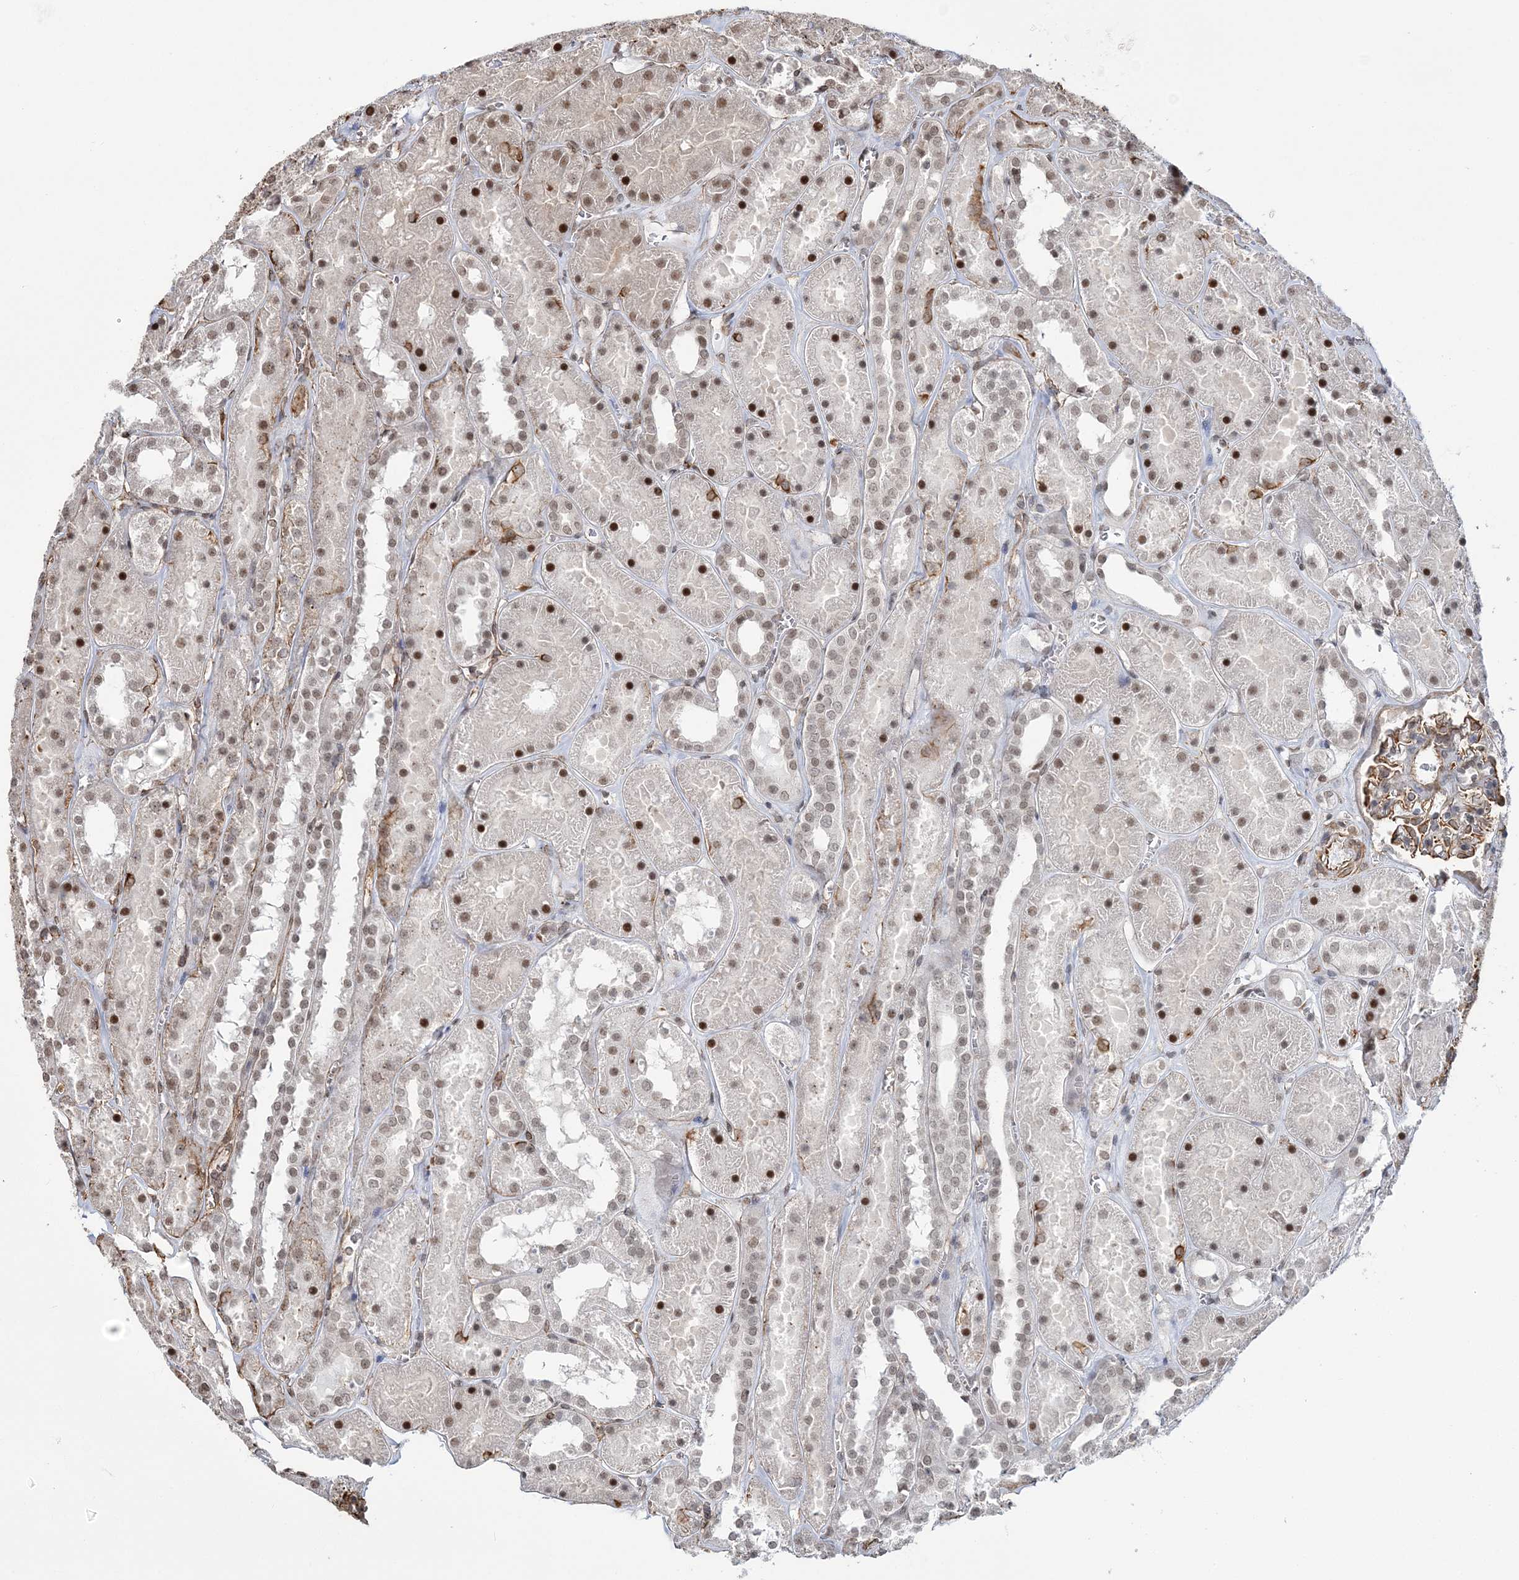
{"staining": {"intensity": "moderate", "quantity": ">75%", "location": "cytoplasmic/membranous"}, "tissue": "kidney", "cell_type": "Cells in glomeruli", "image_type": "normal", "snomed": [{"axis": "morphology", "description": "Normal tissue, NOS"}, {"axis": "topography", "description": "Kidney"}], "caption": "Moderate cytoplasmic/membranous staining is present in about >75% of cells in glomeruli in benign kidney. The protein of interest is shown in brown color, while the nuclei are stained blue.", "gene": "ATP11B", "patient": {"sex": "female", "age": 41}}